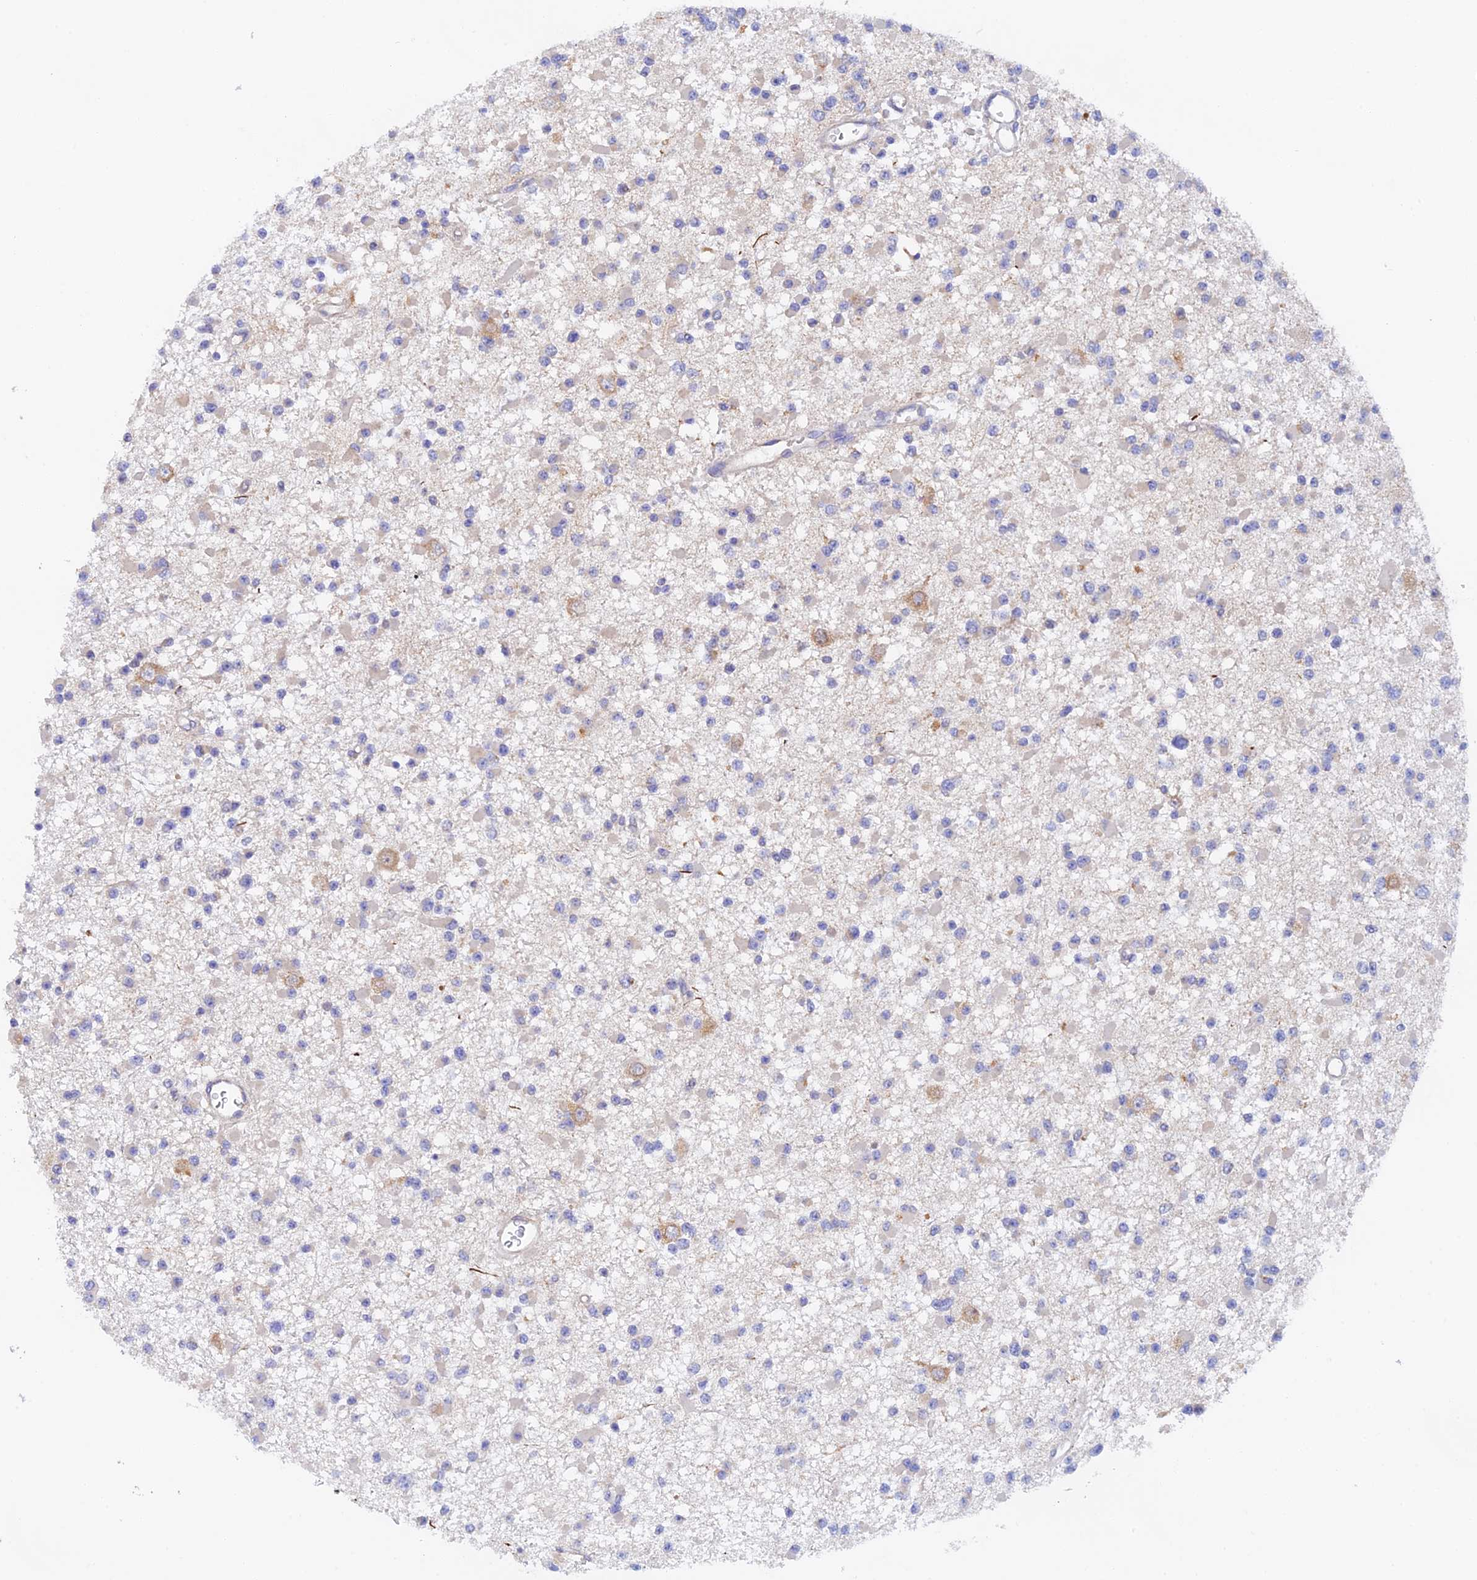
{"staining": {"intensity": "negative", "quantity": "none", "location": "none"}, "tissue": "glioma", "cell_type": "Tumor cells", "image_type": "cancer", "snomed": [{"axis": "morphology", "description": "Glioma, malignant, Low grade"}, {"axis": "topography", "description": "Brain"}], "caption": "High power microscopy histopathology image of an immunohistochemistry (IHC) micrograph of malignant low-grade glioma, revealing no significant positivity in tumor cells.", "gene": "RANBP6", "patient": {"sex": "female", "age": 22}}